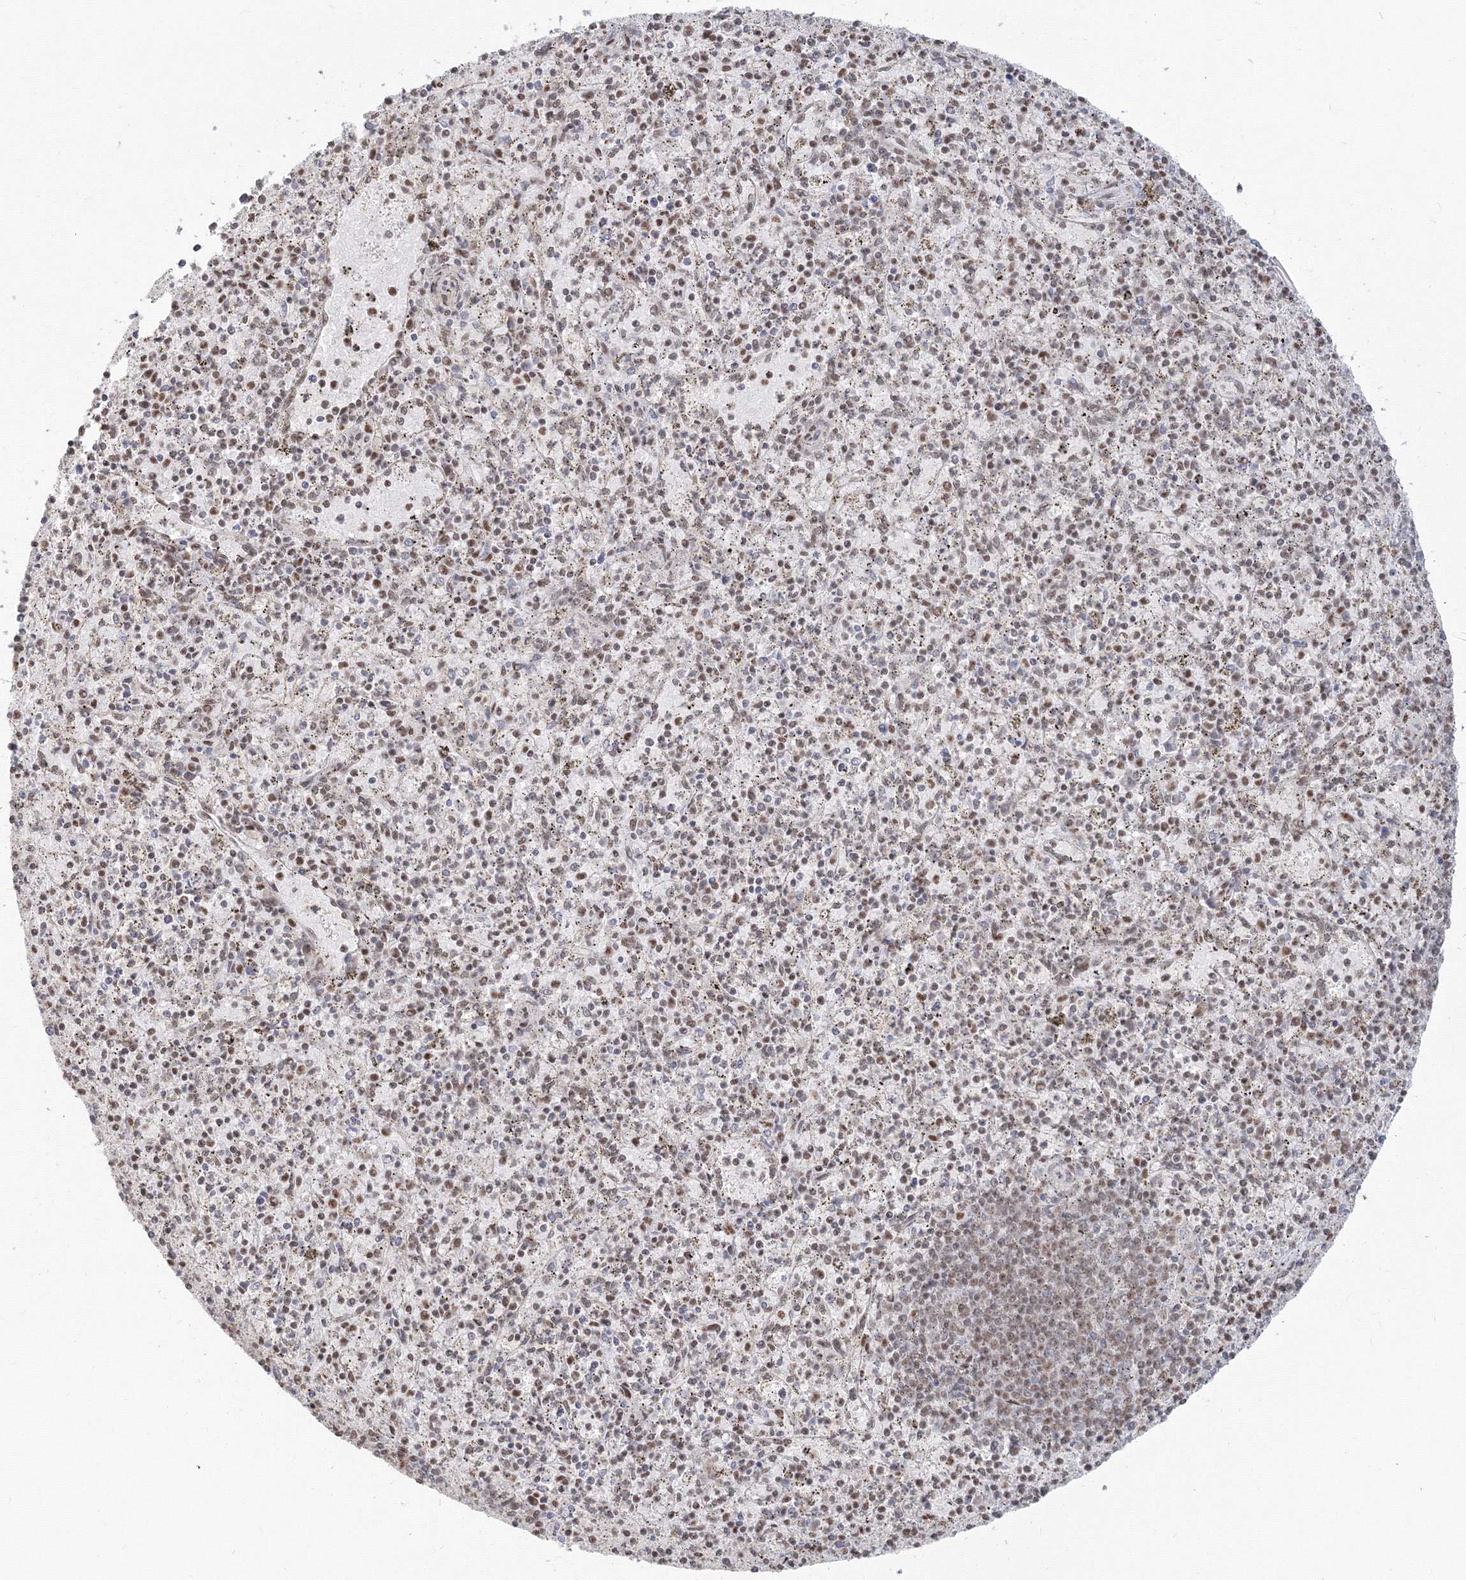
{"staining": {"intensity": "moderate", "quantity": "25%-75%", "location": "nuclear"}, "tissue": "spleen", "cell_type": "Cells in red pulp", "image_type": "normal", "snomed": [{"axis": "morphology", "description": "Normal tissue, NOS"}, {"axis": "topography", "description": "Spleen"}], "caption": "Cells in red pulp display medium levels of moderate nuclear staining in about 25%-75% of cells in unremarkable spleen.", "gene": "PPP4R2", "patient": {"sex": "male", "age": 72}}